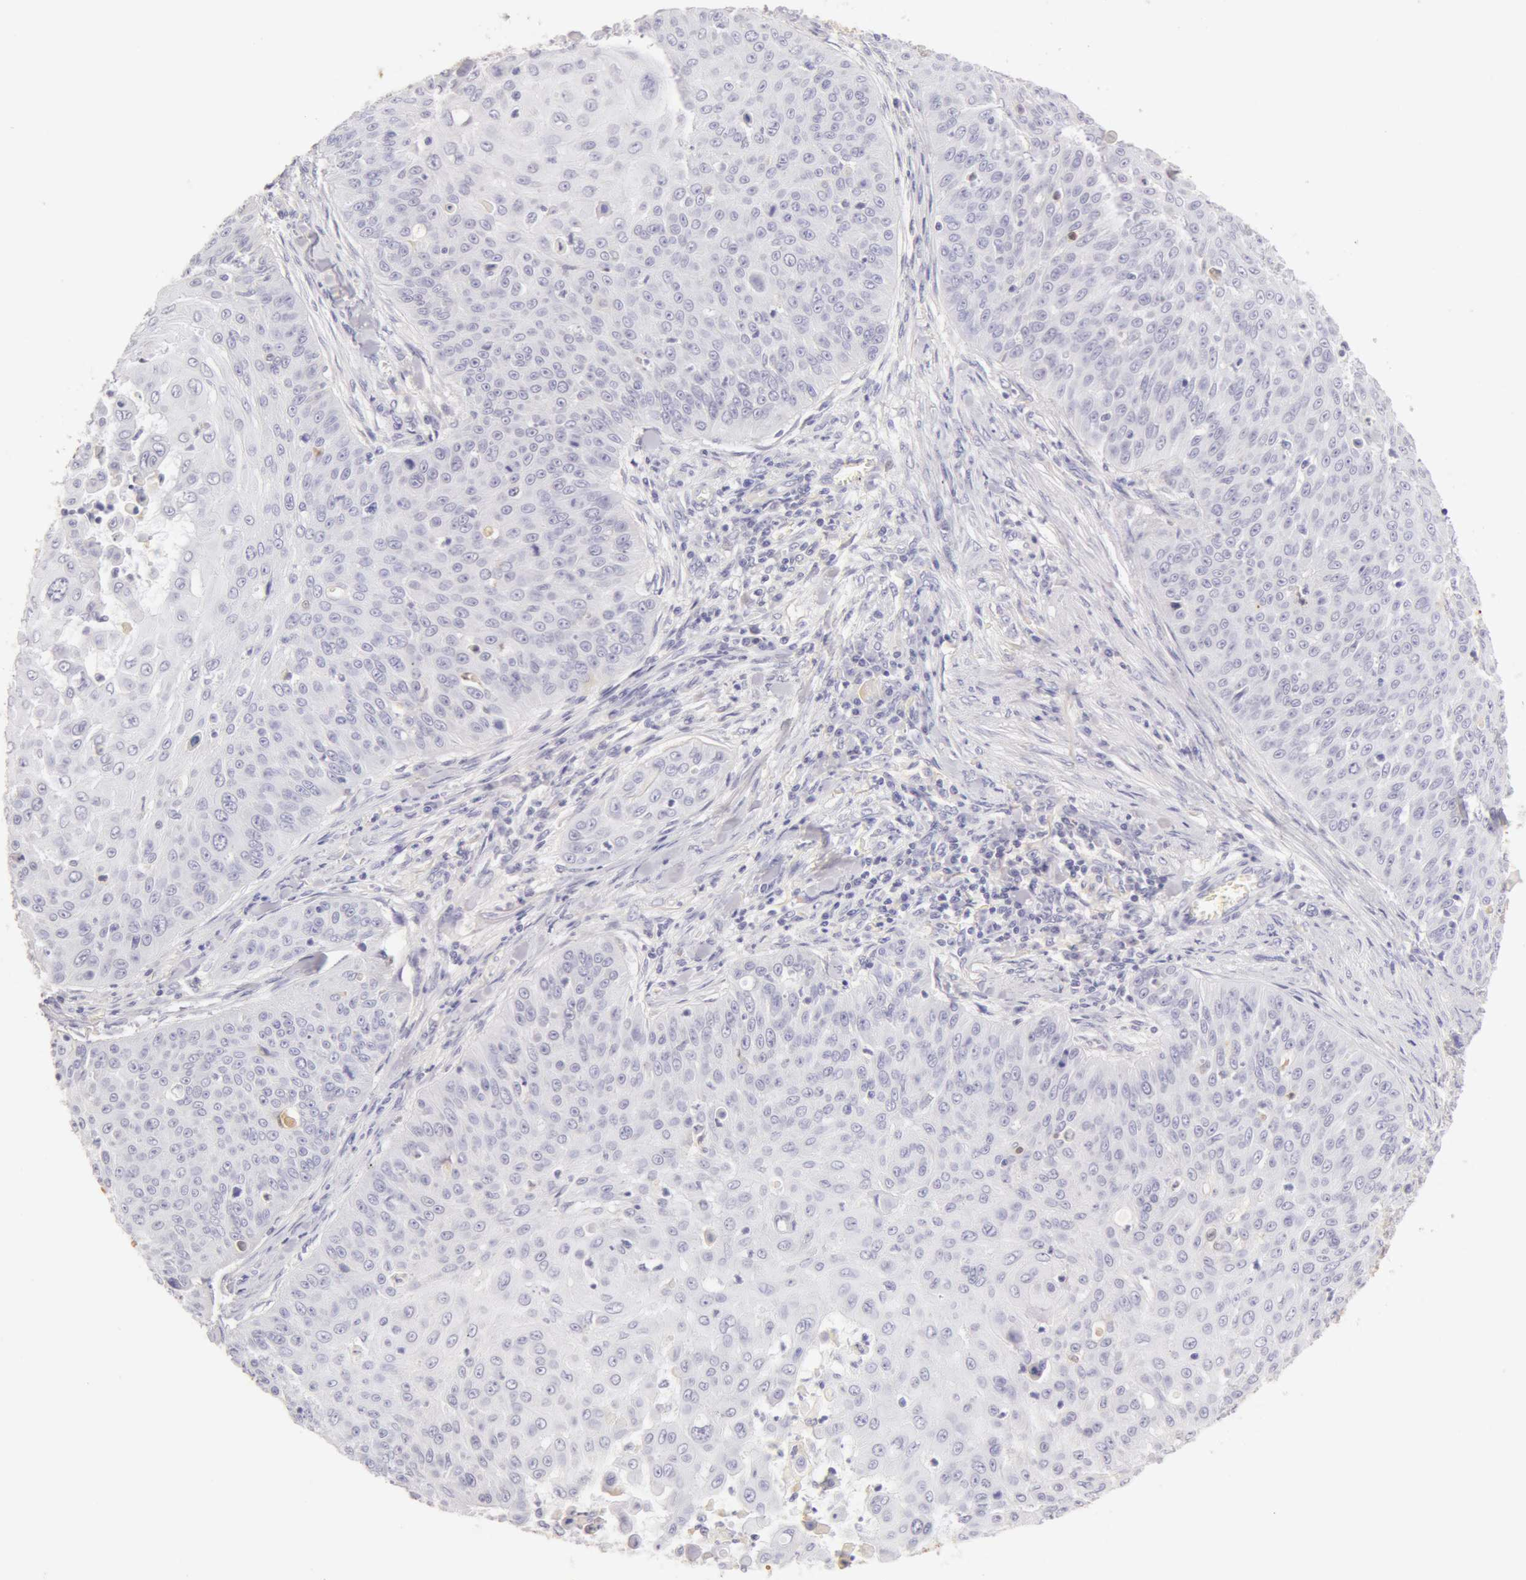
{"staining": {"intensity": "negative", "quantity": "none", "location": "none"}, "tissue": "skin cancer", "cell_type": "Tumor cells", "image_type": "cancer", "snomed": [{"axis": "morphology", "description": "Squamous cell carcinoma, NOS"}, {"axis": "topography", "description": "Skin"}], "caption": "A histopathology image of human squamous cell carcinoma (skin) is negative for staining in tumor cells.", "gene": "AHSG", "patient": {"sex": "male", "age": 82}}